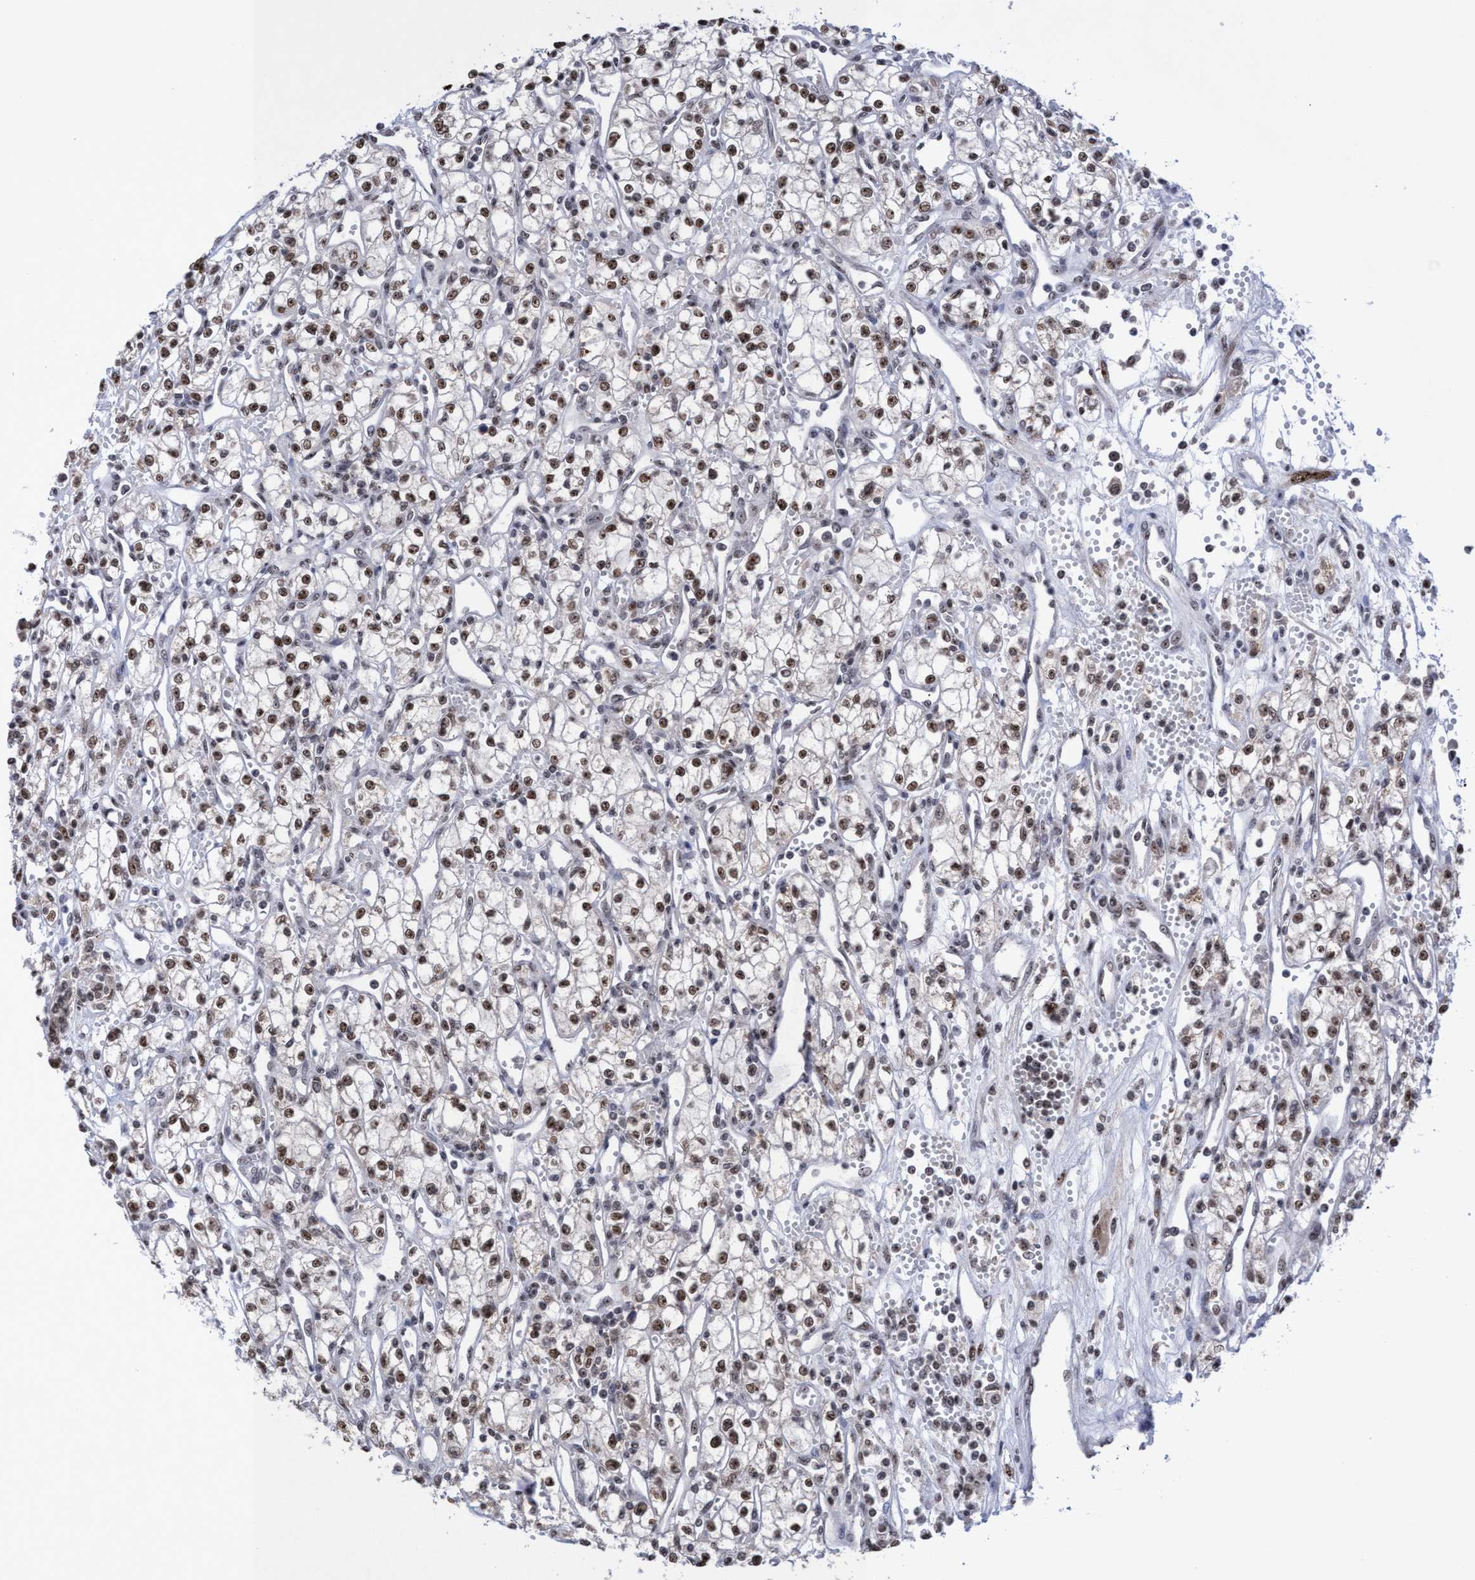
{"staining": {"intensity": "moderate", "quantity": ">75%", "location": "nuclear"}, "tissue": "renal cancer", "cell_type": "Tumor cells", "image_type": "cancer", "snomed": [{"axis": "morphology", "description": "Adenocarcinoma, NOS"}, {"axis": "topography", "description": "Kidney"}], "caption": "An image of human renal adenocarcinoma stained for a protein exhibits moderate nuclear brown staining in tumor cells.", "gene": "EFCAB10", "patient": {"sex": "male", "age": 59}}